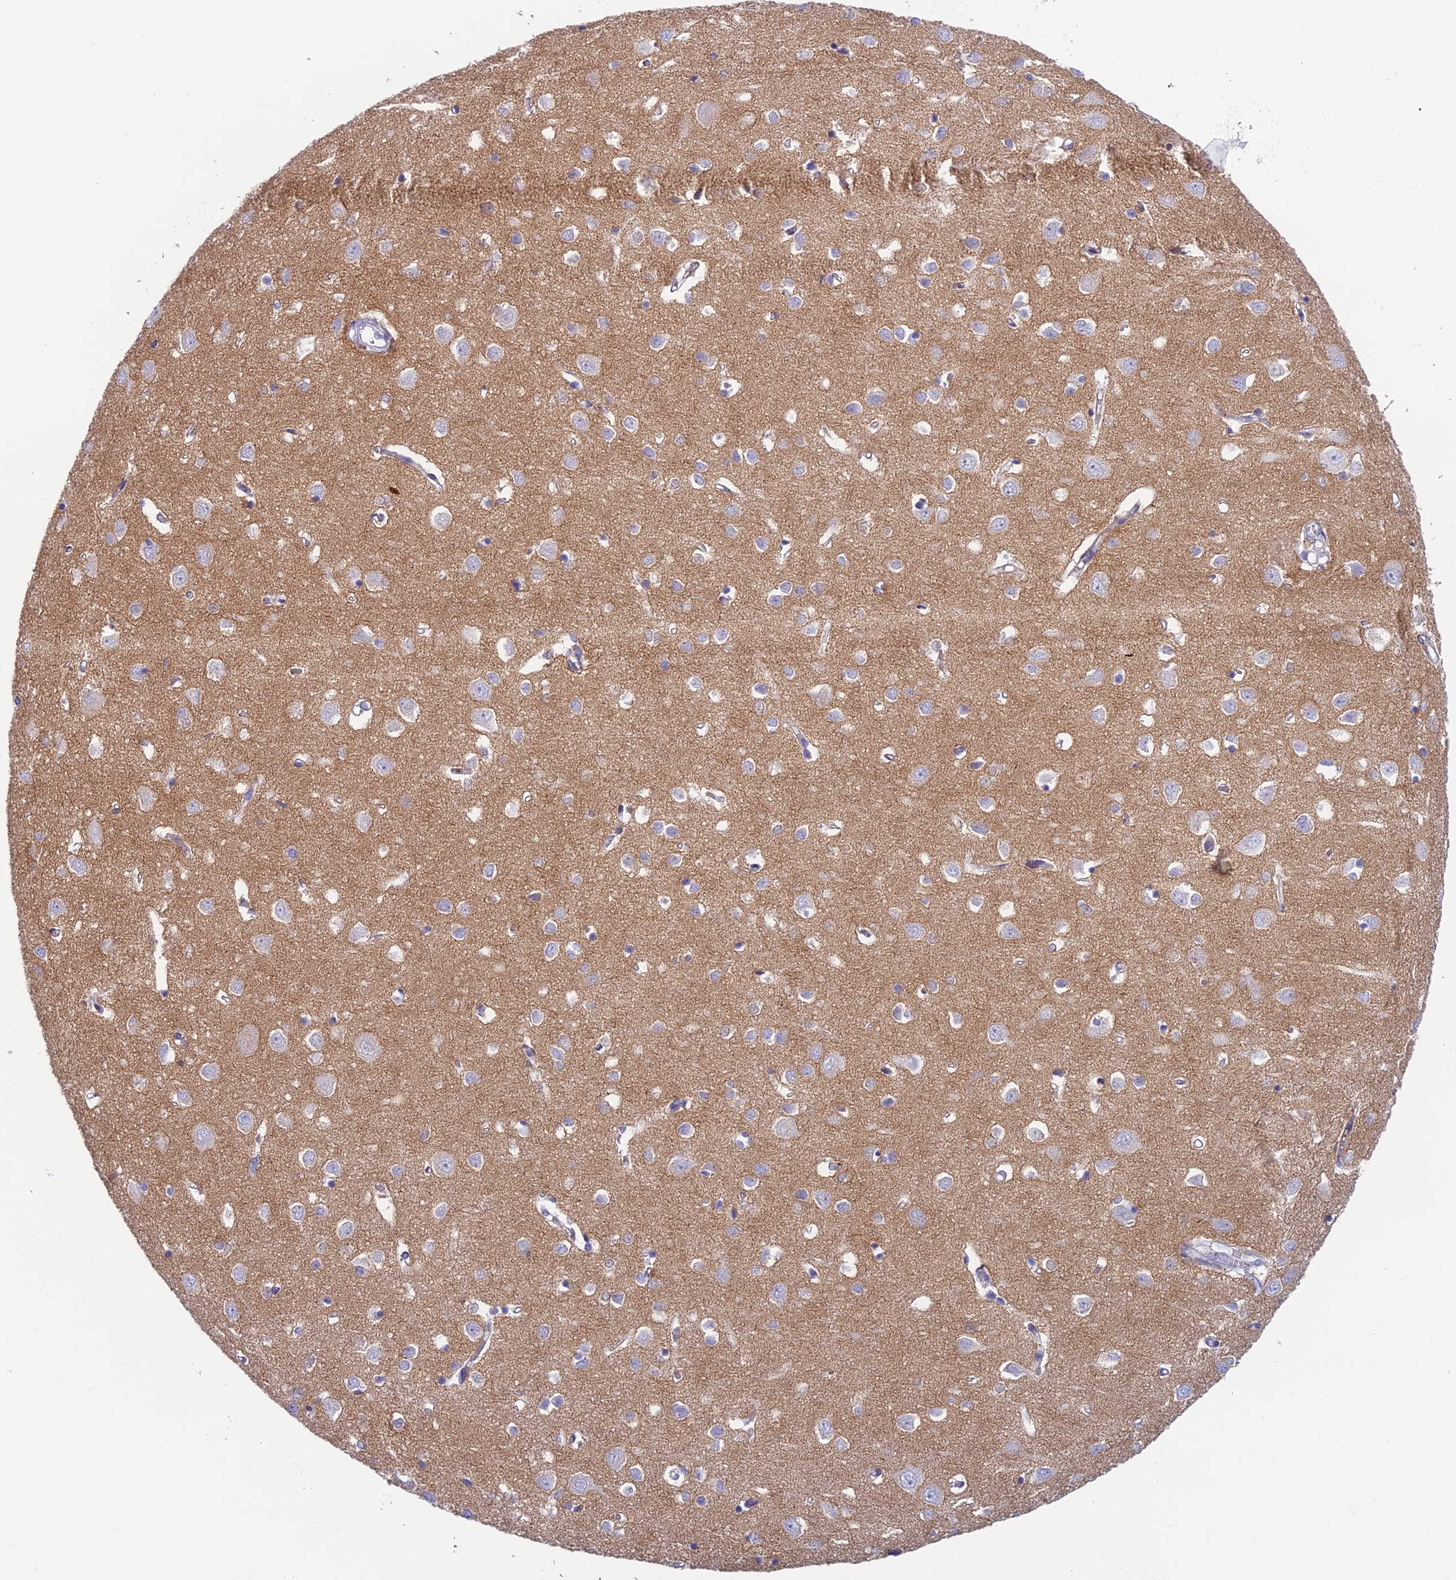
{"staining": {"intensity": "negative", "quantity": "none", "location": "none"}, "tissue": "cerebral cortex", "cell_type": "Endothelial cells", "image_type": "normal", "snomed": [{"axis": "morphology", "description": "Normal tissue, NOS"}, {"axis": "topography", "description": "Cerebral cortex"}], "caption": "The IHC micrograph has no significant positivity in endothelial cells of cerebral cortex.", "gene": "TMEM161B", "patient": {"sex": "female", "age": 64}}